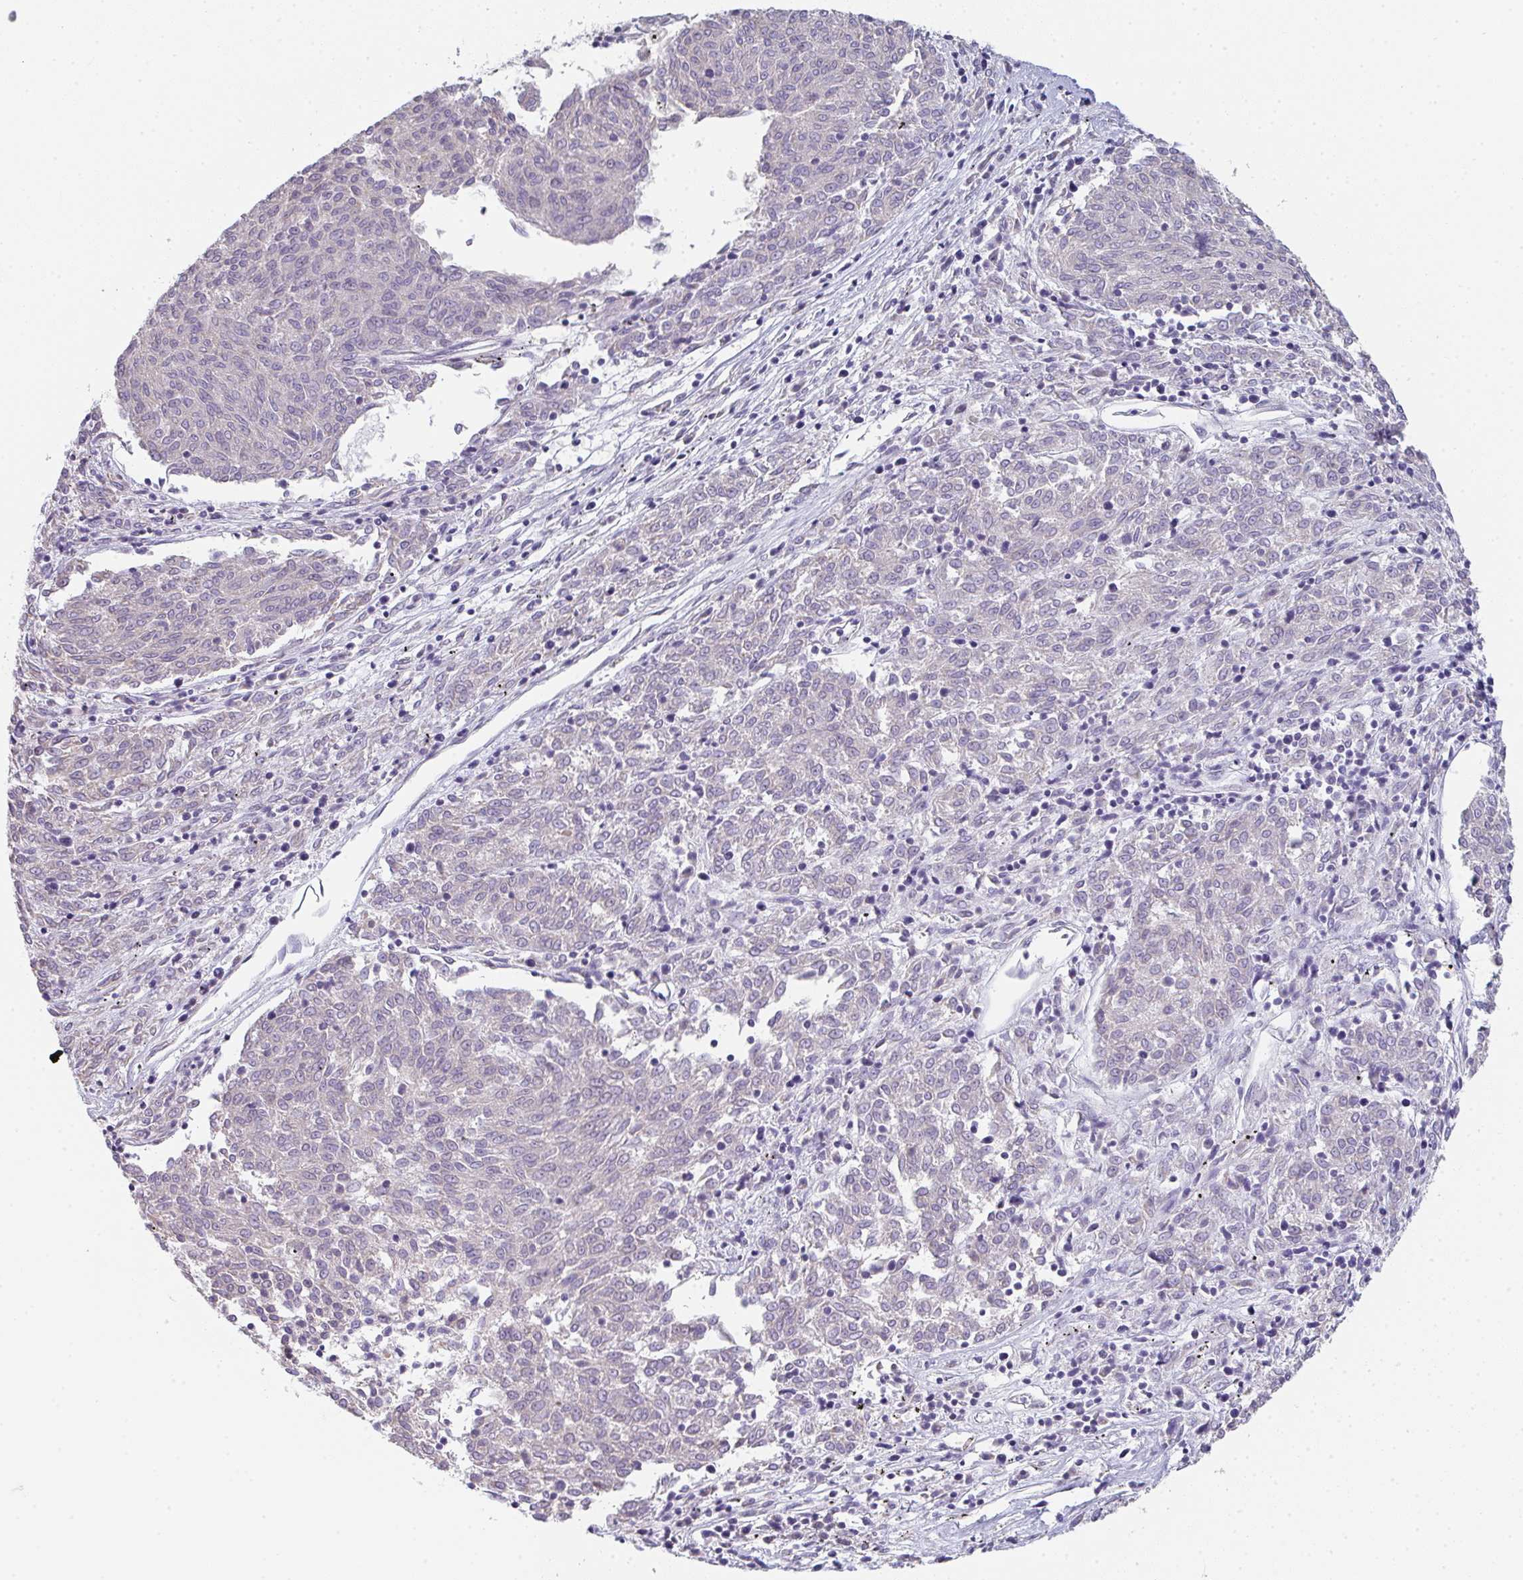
{"staining": {"intensity": "weak", "quantity": "<25%", "location": "cytoplasmic/membranous"}, "tissue": "melanoma", "cell_type": "Tumor cells", "image_type": "cancer", "snomed": [{"axis": "morphology", "description": "Malignant melanoma, NOS"}, {"axis": "topography", "description": "Skin"}], "caption": "High magnification brightfield microscopy of malignant melanoma stained with DAB (brown) and counterstained with hematoxylin (blue): tumor cells show no significant positivity.", "gene": "CACNA1S", "patient": {"sex": "female", "age": 72}}